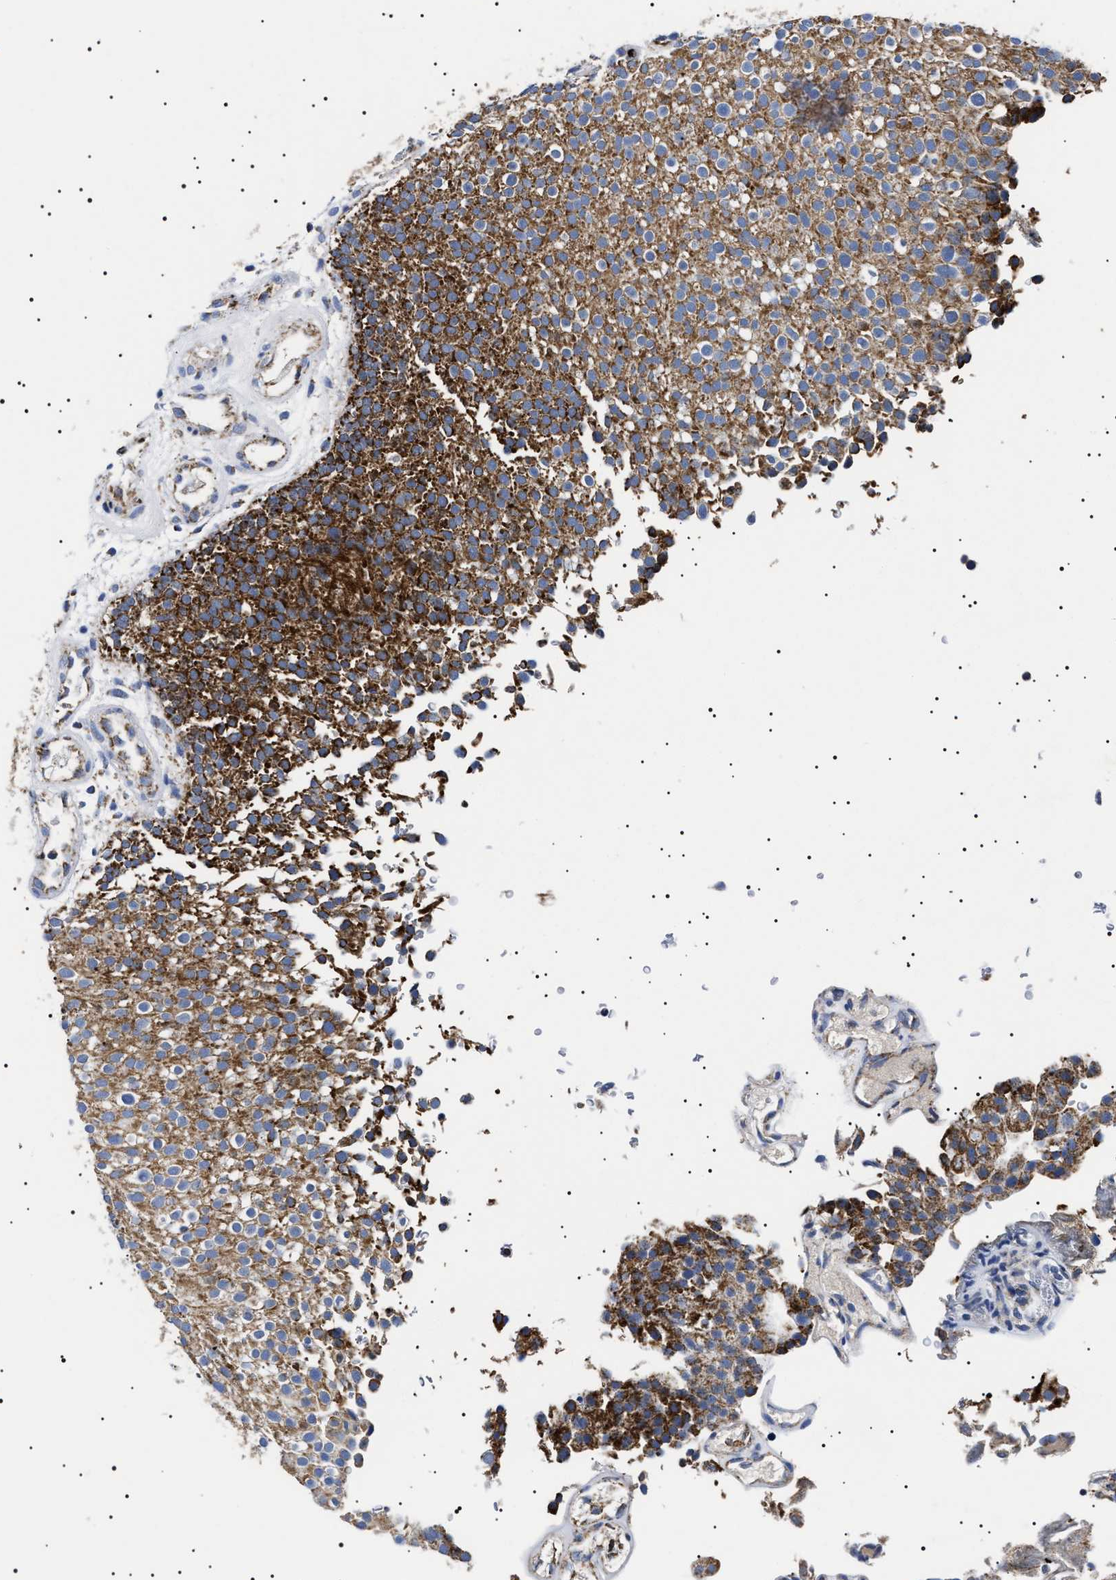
{"staining": {"intensity": "strong", "quantity": ">75%", "location": "cytoplasmic/membranous"}, "tissue": "urothelial cancer", "cell_type": "Tumor cells", "image_type": "cancer", "snomed": [{"axis": "morphology", "description": "Urothelial carcinoma, Low grade"}, {"axis": "topography", "description": "Urinary bladder"}], "caption": "Immunohistochemical staining of urothelial cancer exhibits high levels of strong cytoplasmic/membranous protein staining in about >75% of tumor cells. (Brightfield microscopy of DAB IHC at high magnification).", "gene": "CHRDL2", "patient": {"sex": "male", "age": 78}}